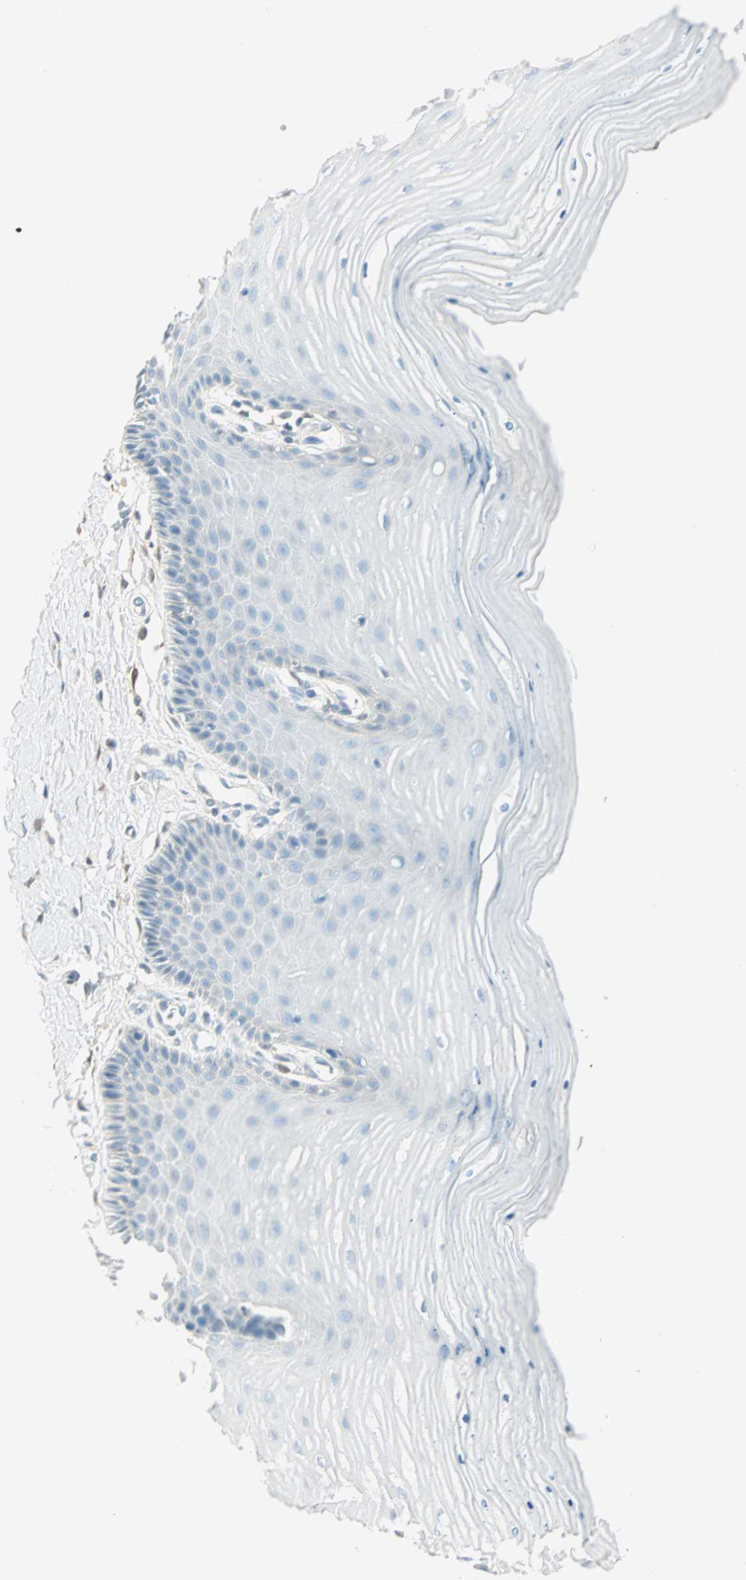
{"staining": {"intensity": "moderate", "quantity": ">75%", "location": "cytoplasmic/membranous,nuclear"}, "tissue": "cervix", "cell_type": "Glandular cells", "image_type": "normal", "snomed": [{"axis": "morphology", "description": "Normal tissue, NOS"}, {"axis": "topography", "description": "Cervix"}], "caption": "Cervix stained with DAB (3,3'-diaminobenzidine) immunohistochemistry (IHC) reveals medium levels of moderate cytoplasmic/membranous,nuclear expression in approximately >75% of glandular cells.", "gene": "S100A1", "patient": {"sex": "female", "age": 55}}